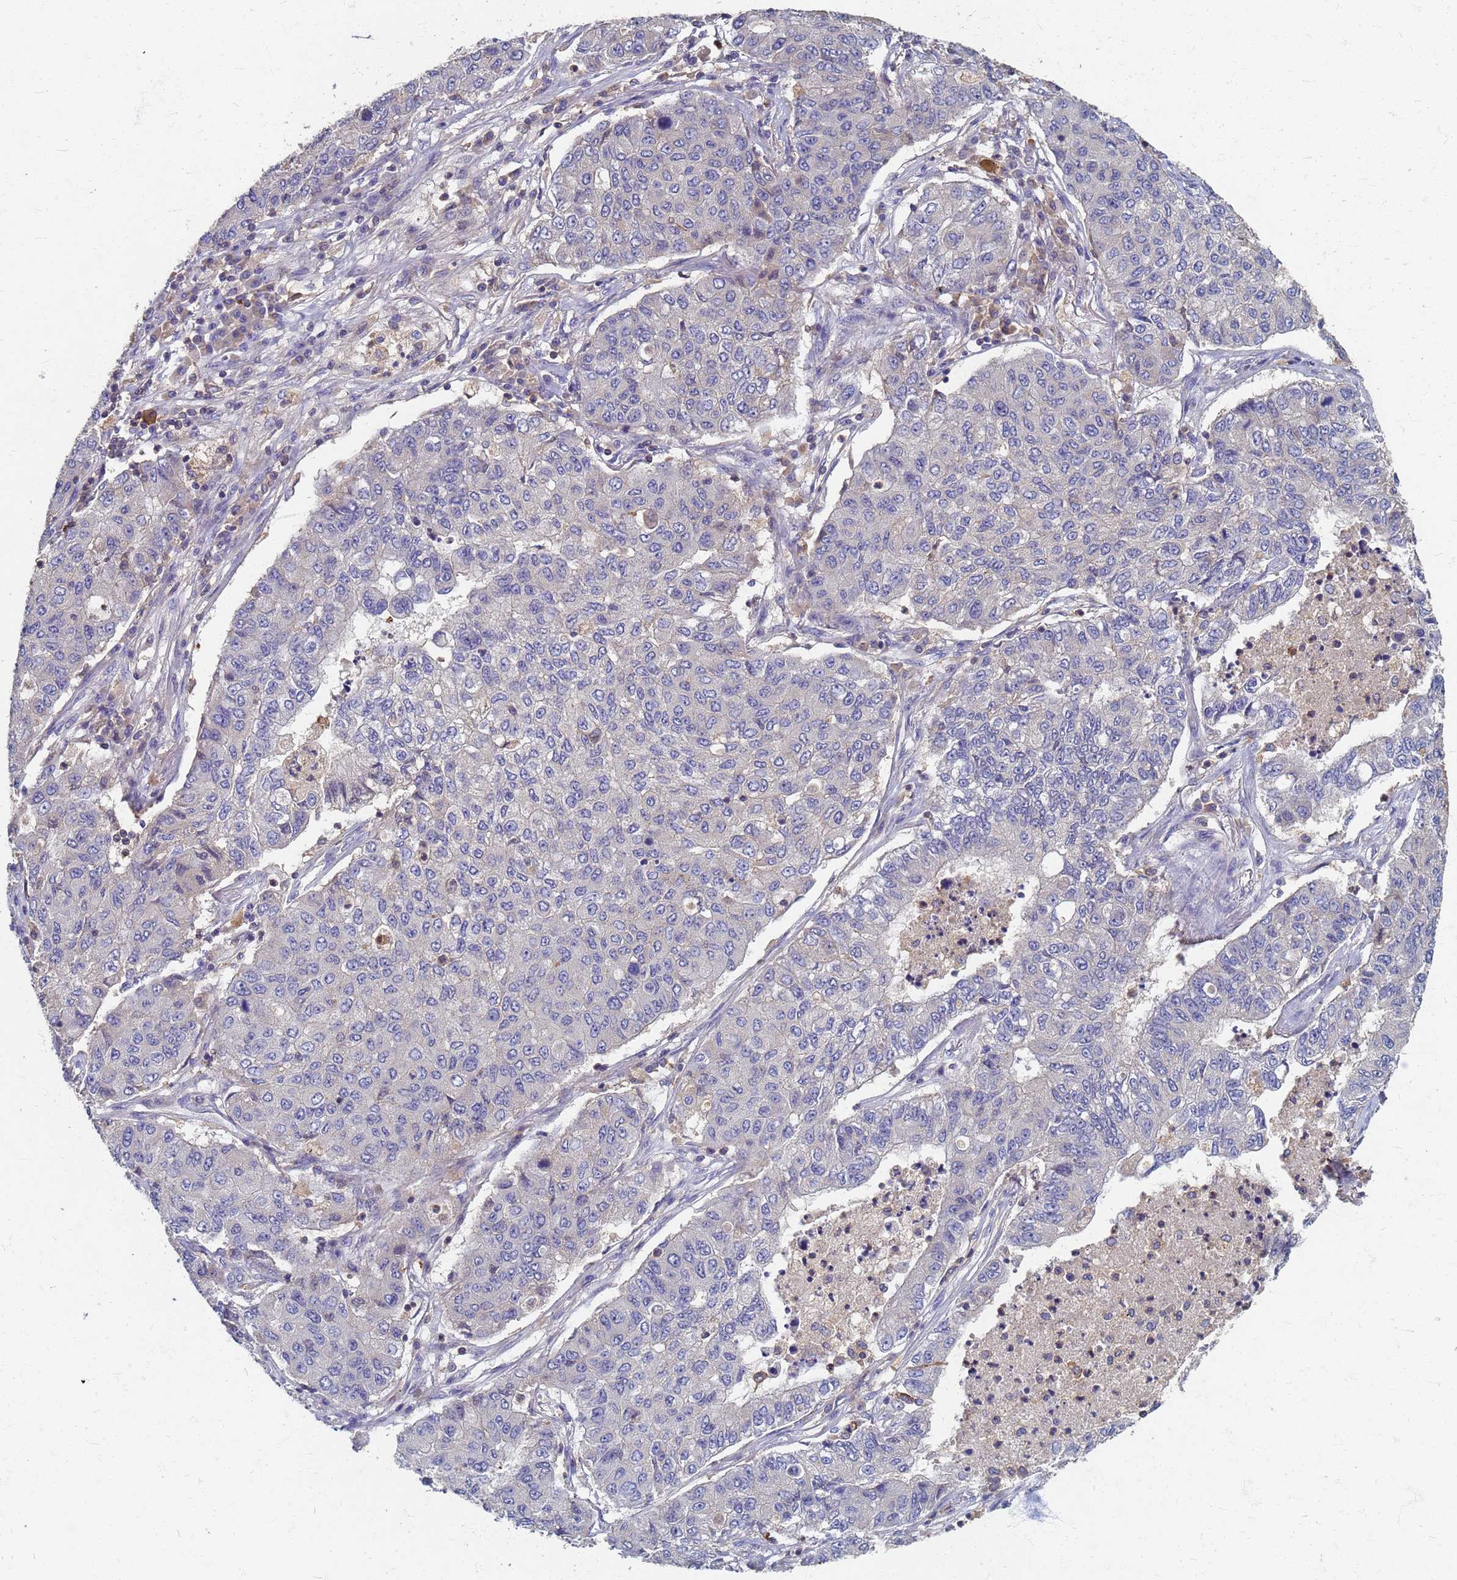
{"staining": {"intensity": "negative", "quantity": "none", "location": "none"}, "tissue": "lung cancer", "cell_type": "Tumor cells", "image_type": "cancer", "snomed": [{"axis": "morphology", "description": "Squamous cell carcinoma, NOS"}, {"axis": "topography", "description": "Lung"}], "caption": "Immunohistochemistry (IHC) image of human squamous cell carcinoma (lung) stained for a protein (brown), which demonstrates no expression in tumor cells.", "gene": "KRCC1", "patient": {"sex": "male", "age": 74}}